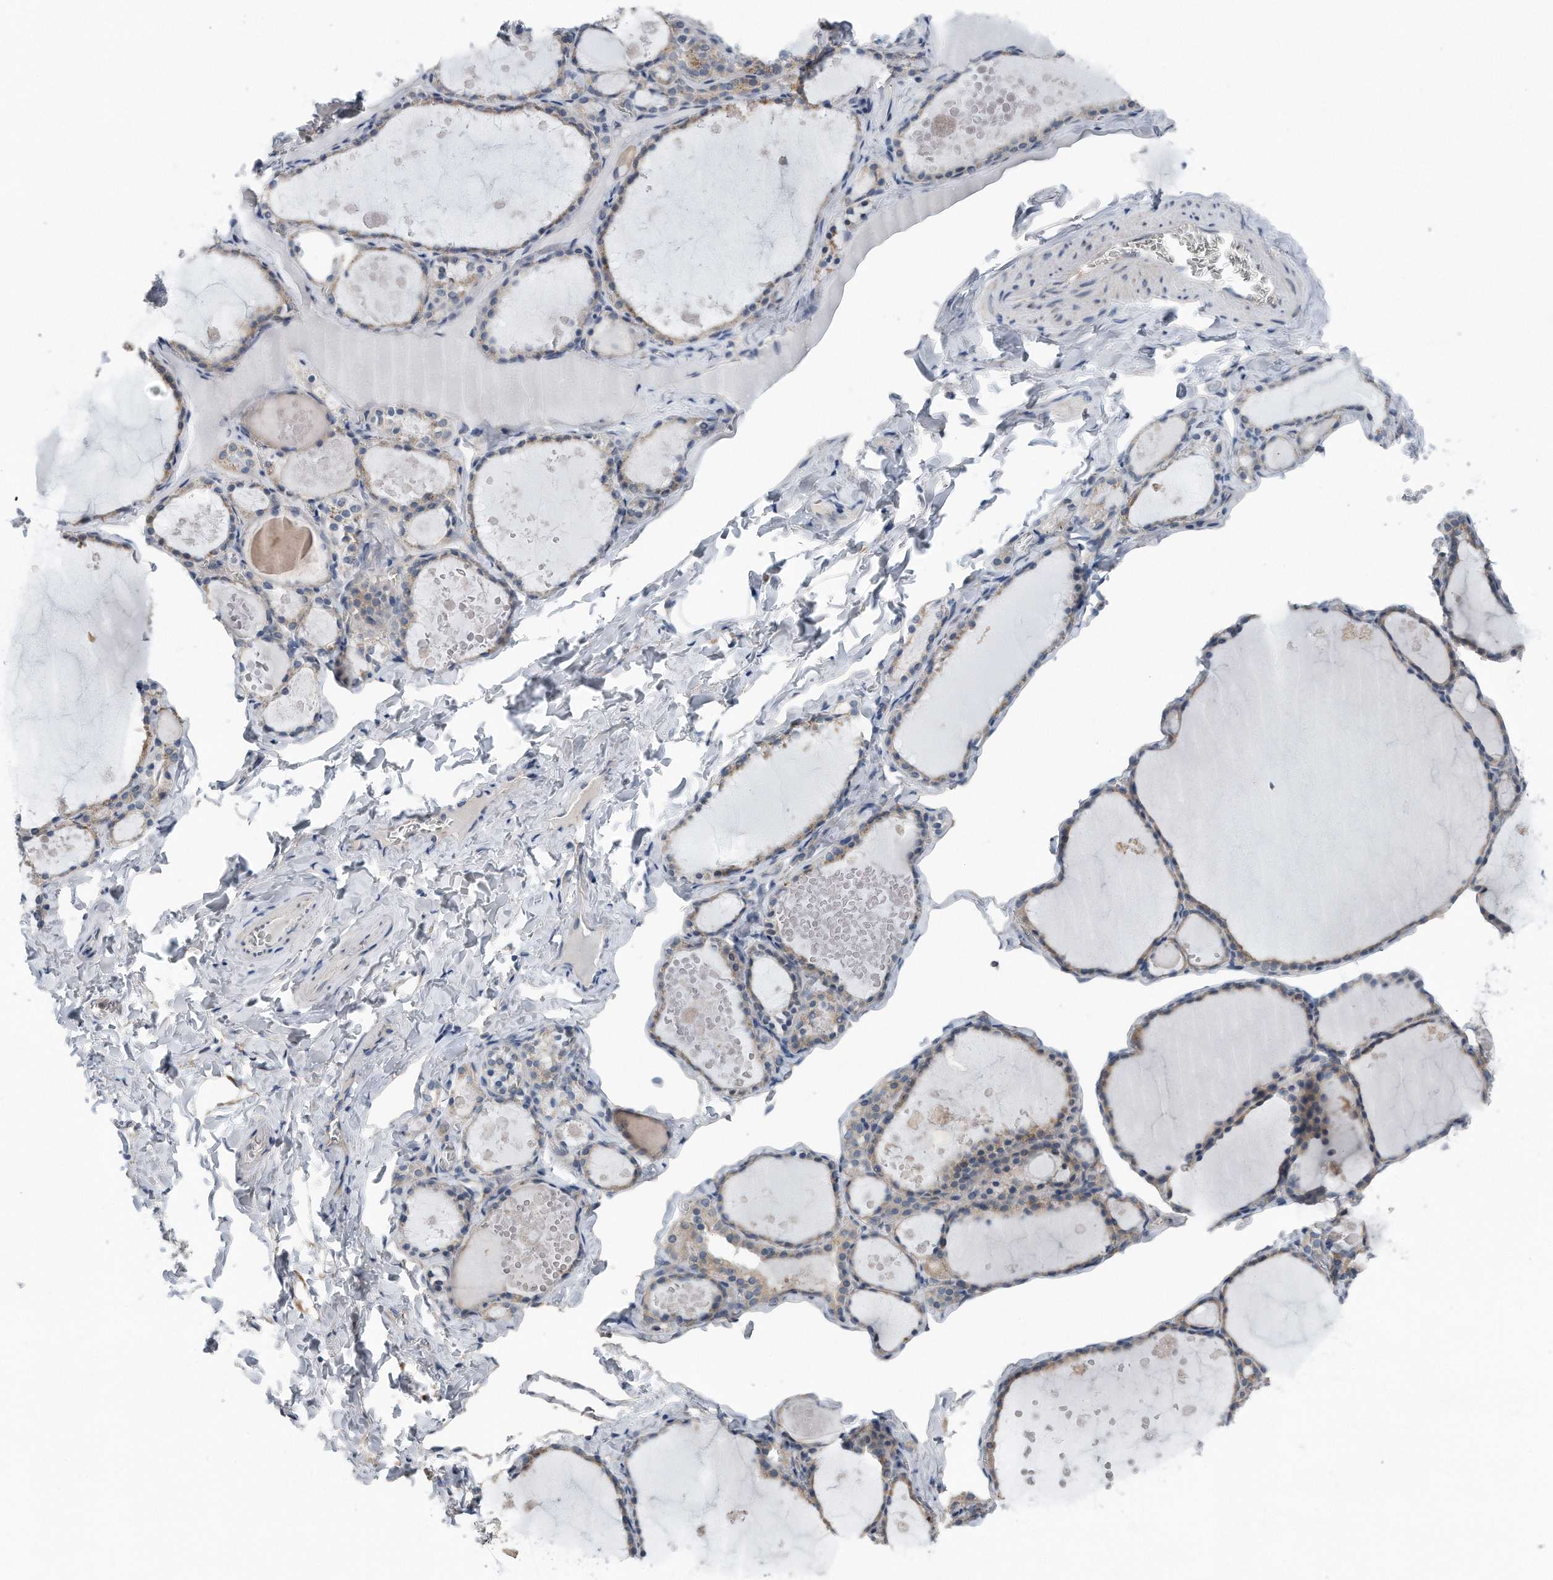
{"staining": {"intensity": "weak", "quantity": ">75%", "location": "cytoplasmic/membranous"}, "tissue": "thyroid gland", "cell_type": "Glandular cells", "image_type": "normal", "snomed": [{"axis": "morphology", "description": "Normal tissue, NOS"}, {"axis": "topography", "description": "Thyroid gland"}], "caption": "Immunohistochemistry of unremarkable thyroid gland demonstrates low levels of weak cytoplasmic/membranous staining in approximately >75% of glandular cells.", "gene": "YRDC", "patient": {"sex": "male", "age": 56}}